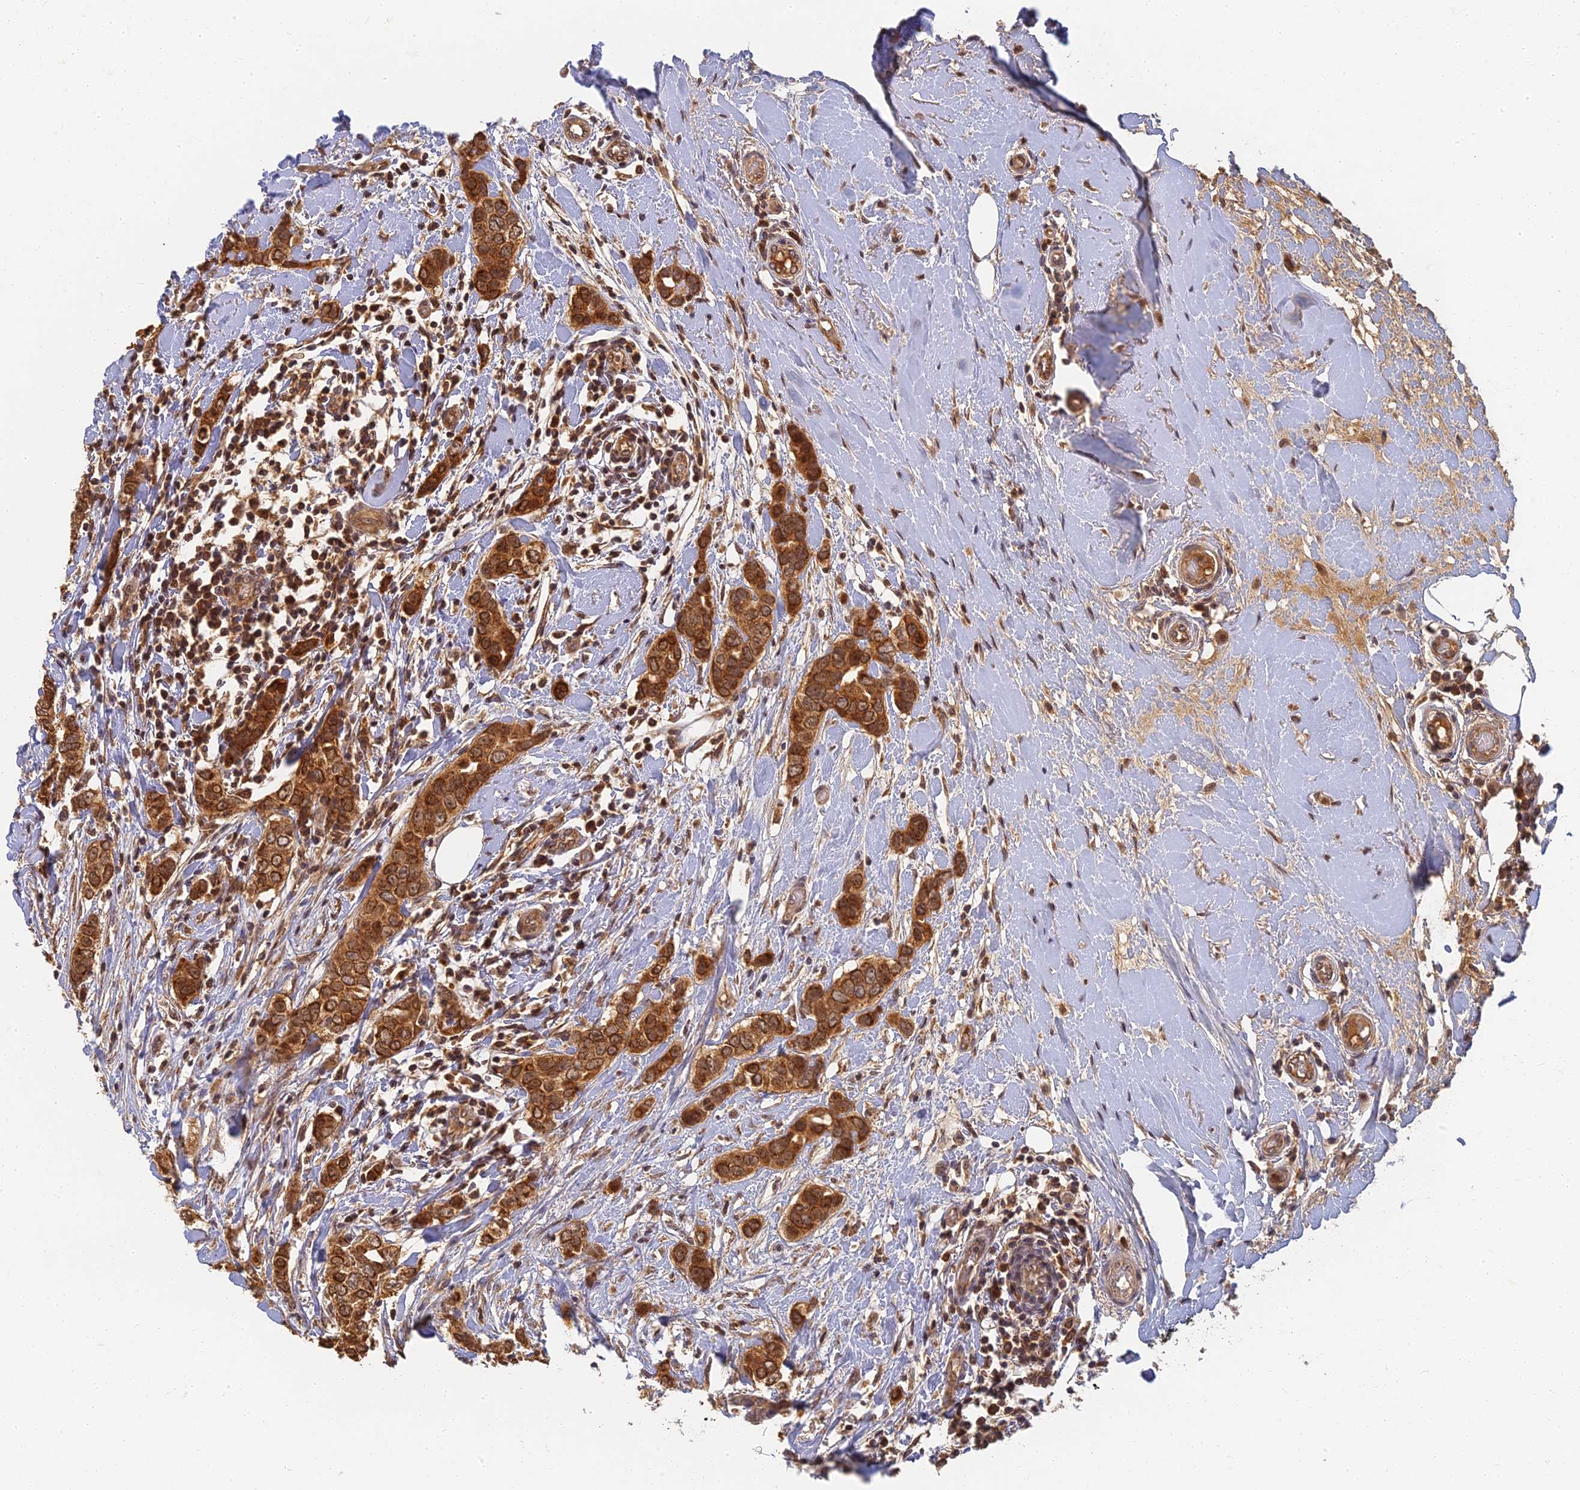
{"staining": {"intensity": "strong", "quantity": ">75%", "location": "cytoplasmic/membranous"}, "tissue": "breast cancer", "cell_type": "Tumor cells", "image_type": "cancer", "snomed": [{"axis": "morphology", "description": "Lobular carcinoma"}, {"axis": "topography", "description": "Breast"}], "caption": "Immunohistochemical staining of human breast lobular carcinoma exhibits strong cytoplasmic/membranous protein staining in about >75% of tumor cells. (DAB = brown stain, brightfield microscopy at high magnification).", "gene": "RGL3", "patient": {"sex": "female", "age": 51}}